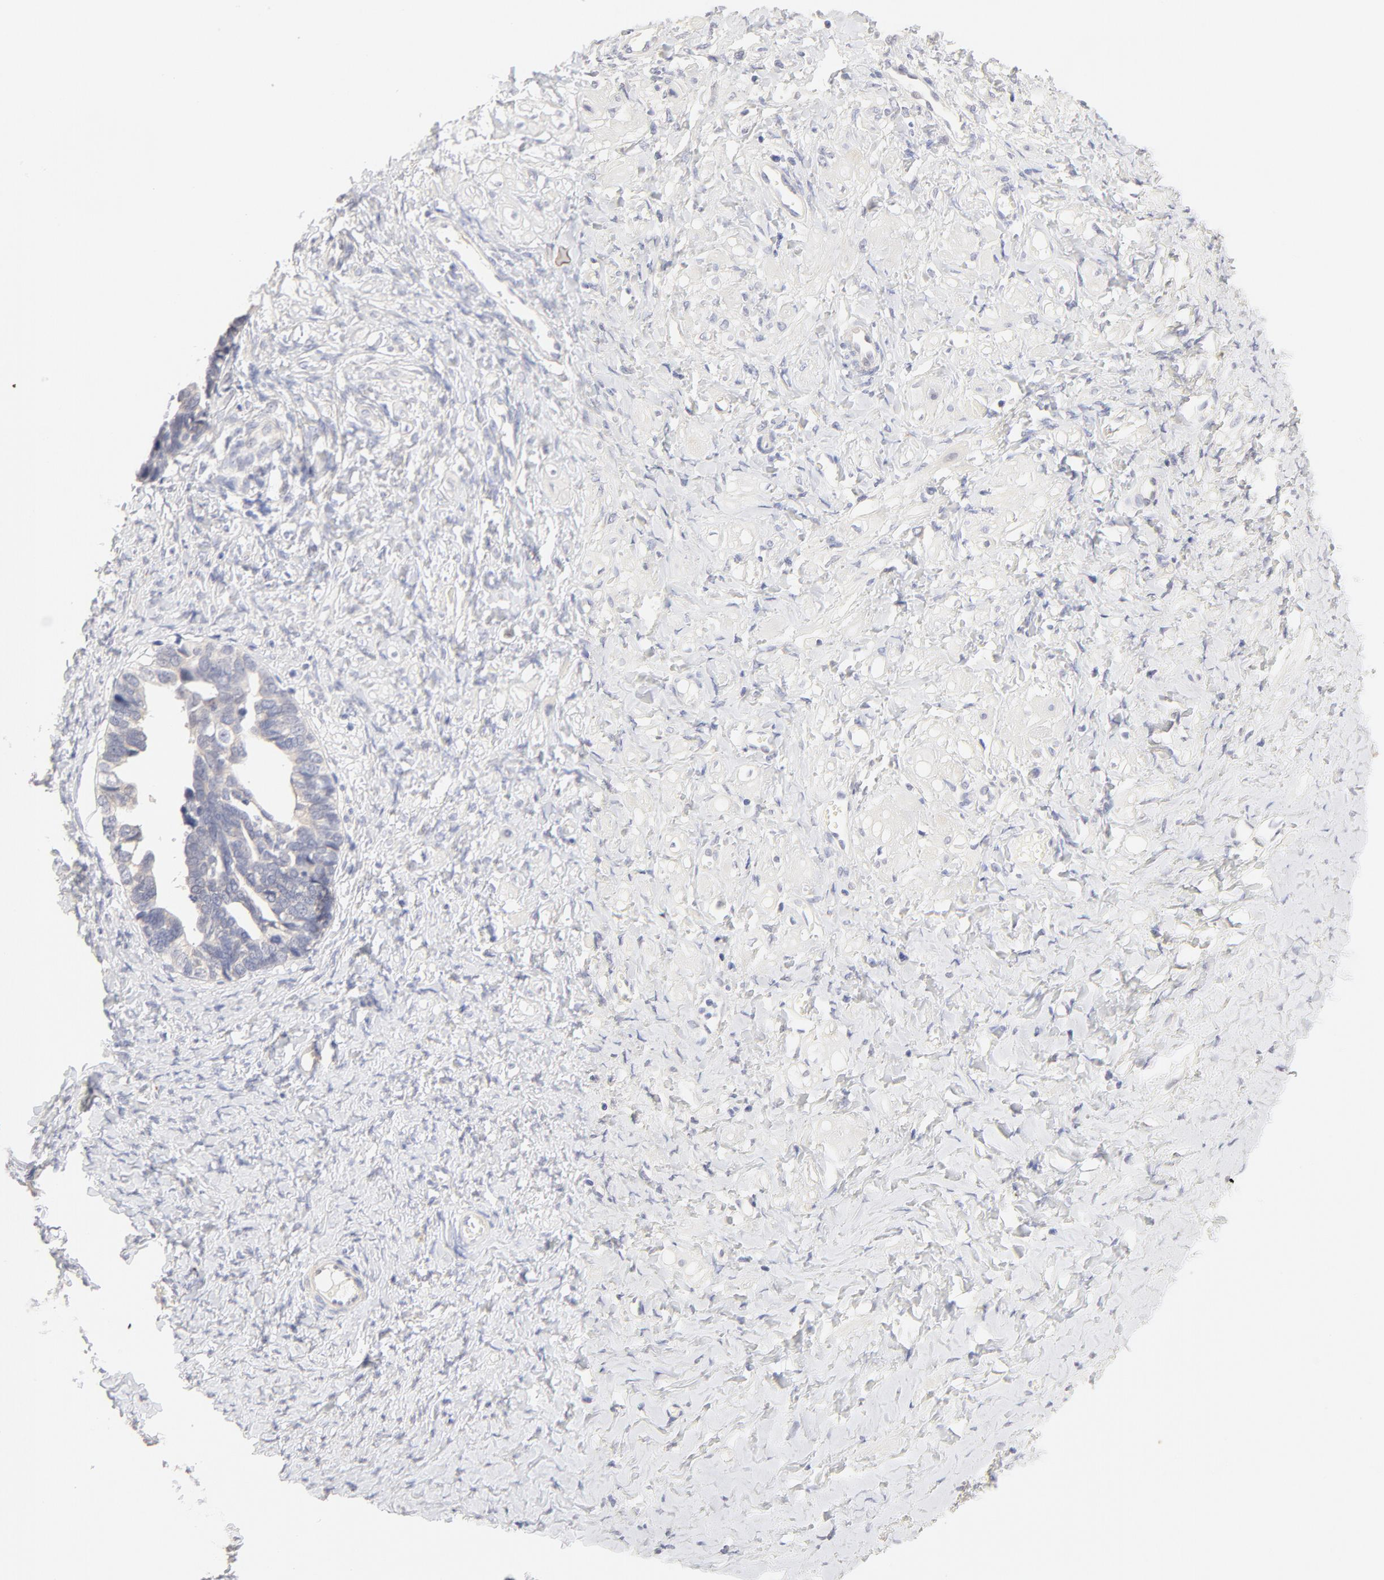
{"staining": {"intensity": "negative", "quantity": "none", "location": "none"}, "tissue": "ovarian cancer", "cell_type": "Tumor cells", "image_type": "cancer", "snomed": [{"axis": "morphology", "description": "Cystadenocarcinoma, serous, NOS"}, {"axis": "topography", "description": "Ovary"}], "caption": "The micrograph shows no staining of tumor cells in serous cystadenocarcinoma (ovarian). (Immunohistochemistry (ihc), brightfield microscopy, high magnification).", "gene": "NKX2-2", "patient": {"sex": "female", "age": 77}}